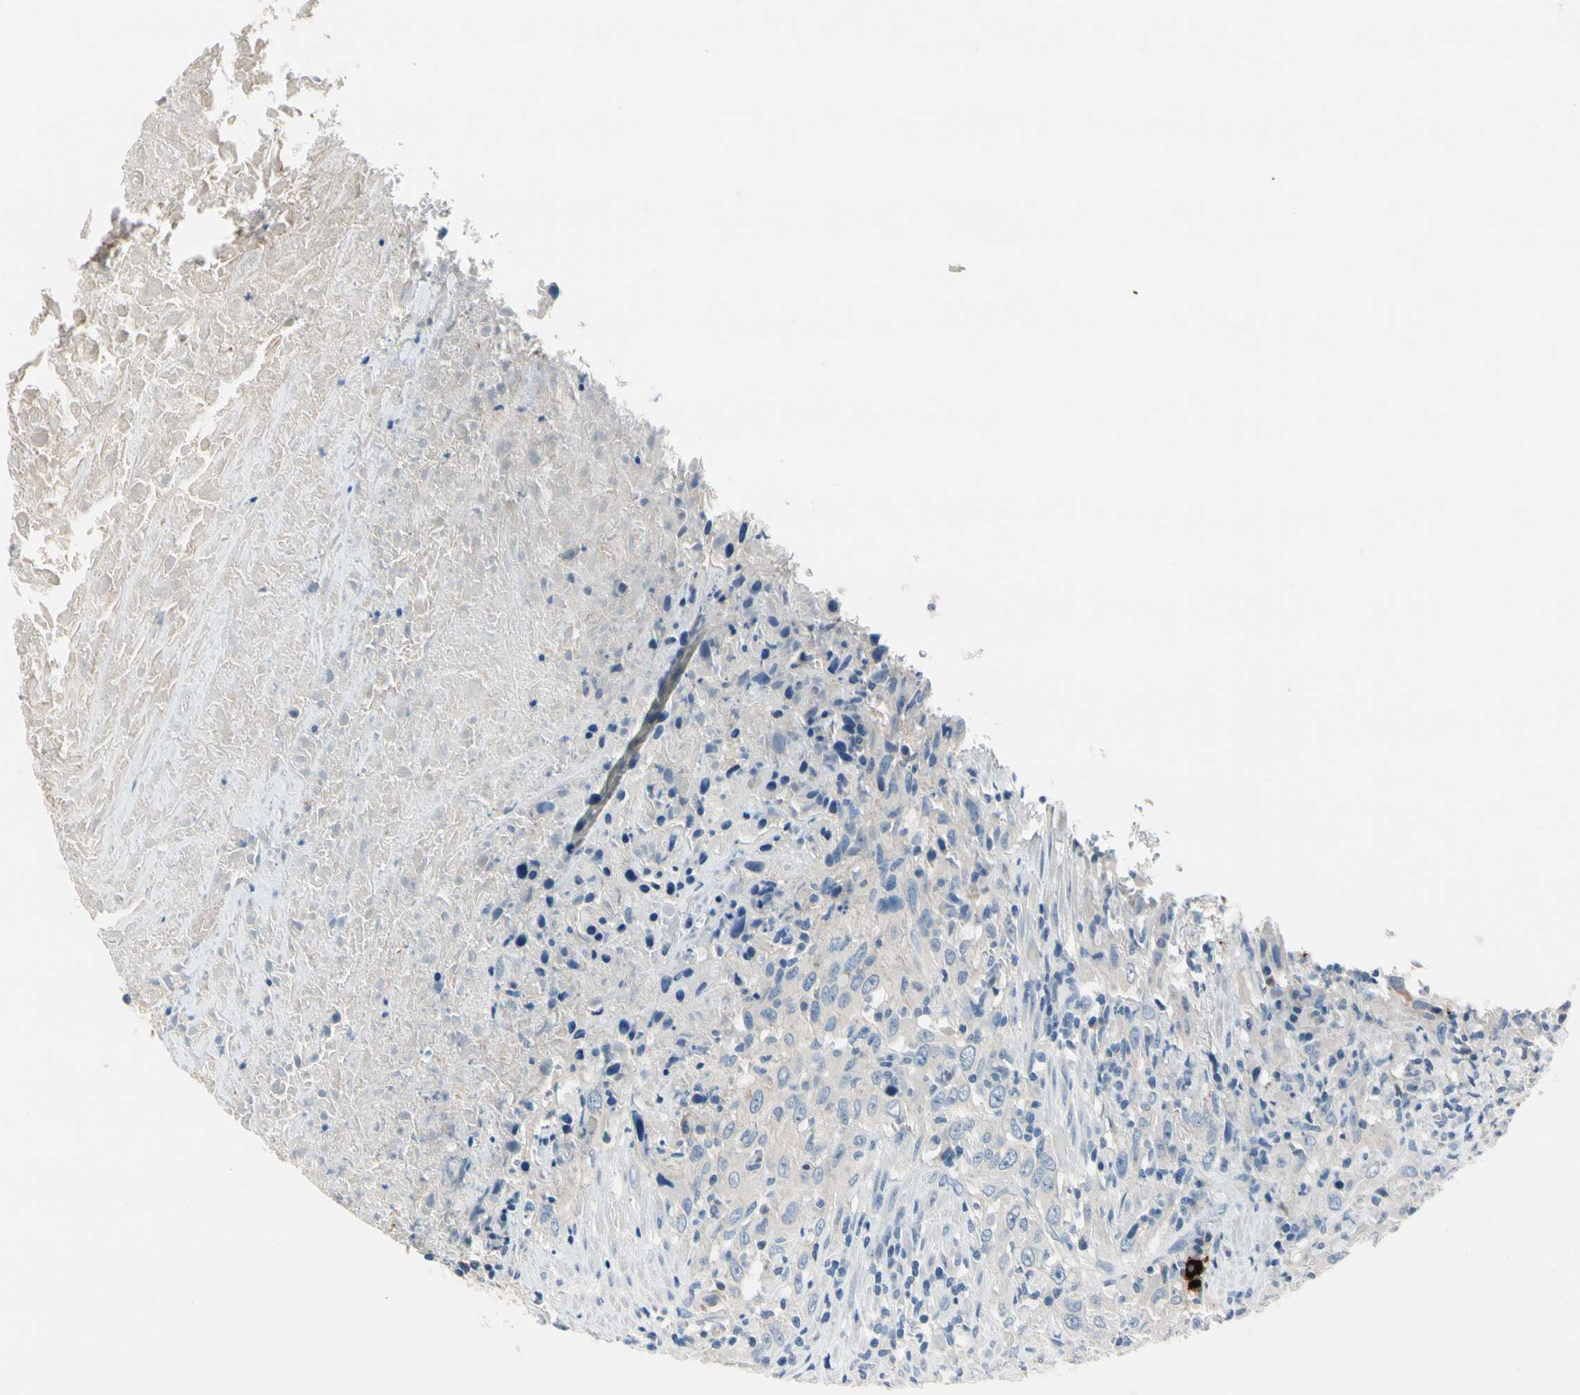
{"staining": {"intensity": "negative", "quantity": "none", "location": "none"}, "tissue": "urothelial cancer", "cell_type": "Tumor cells", "image_type": "cancer", "snomed": [{"axis": "morphology", "description": "Urothelial carcinoma, High grade"}, {"axis": "topography", "description": "Urinary bladder"}], "caption": "Immunohistochemical staining of human urothelial carcinoma (high-grade) reveals no significant staining in tumor cells.", "gene": "CPA3", "patient": {"sex": "male", "age": 61}}